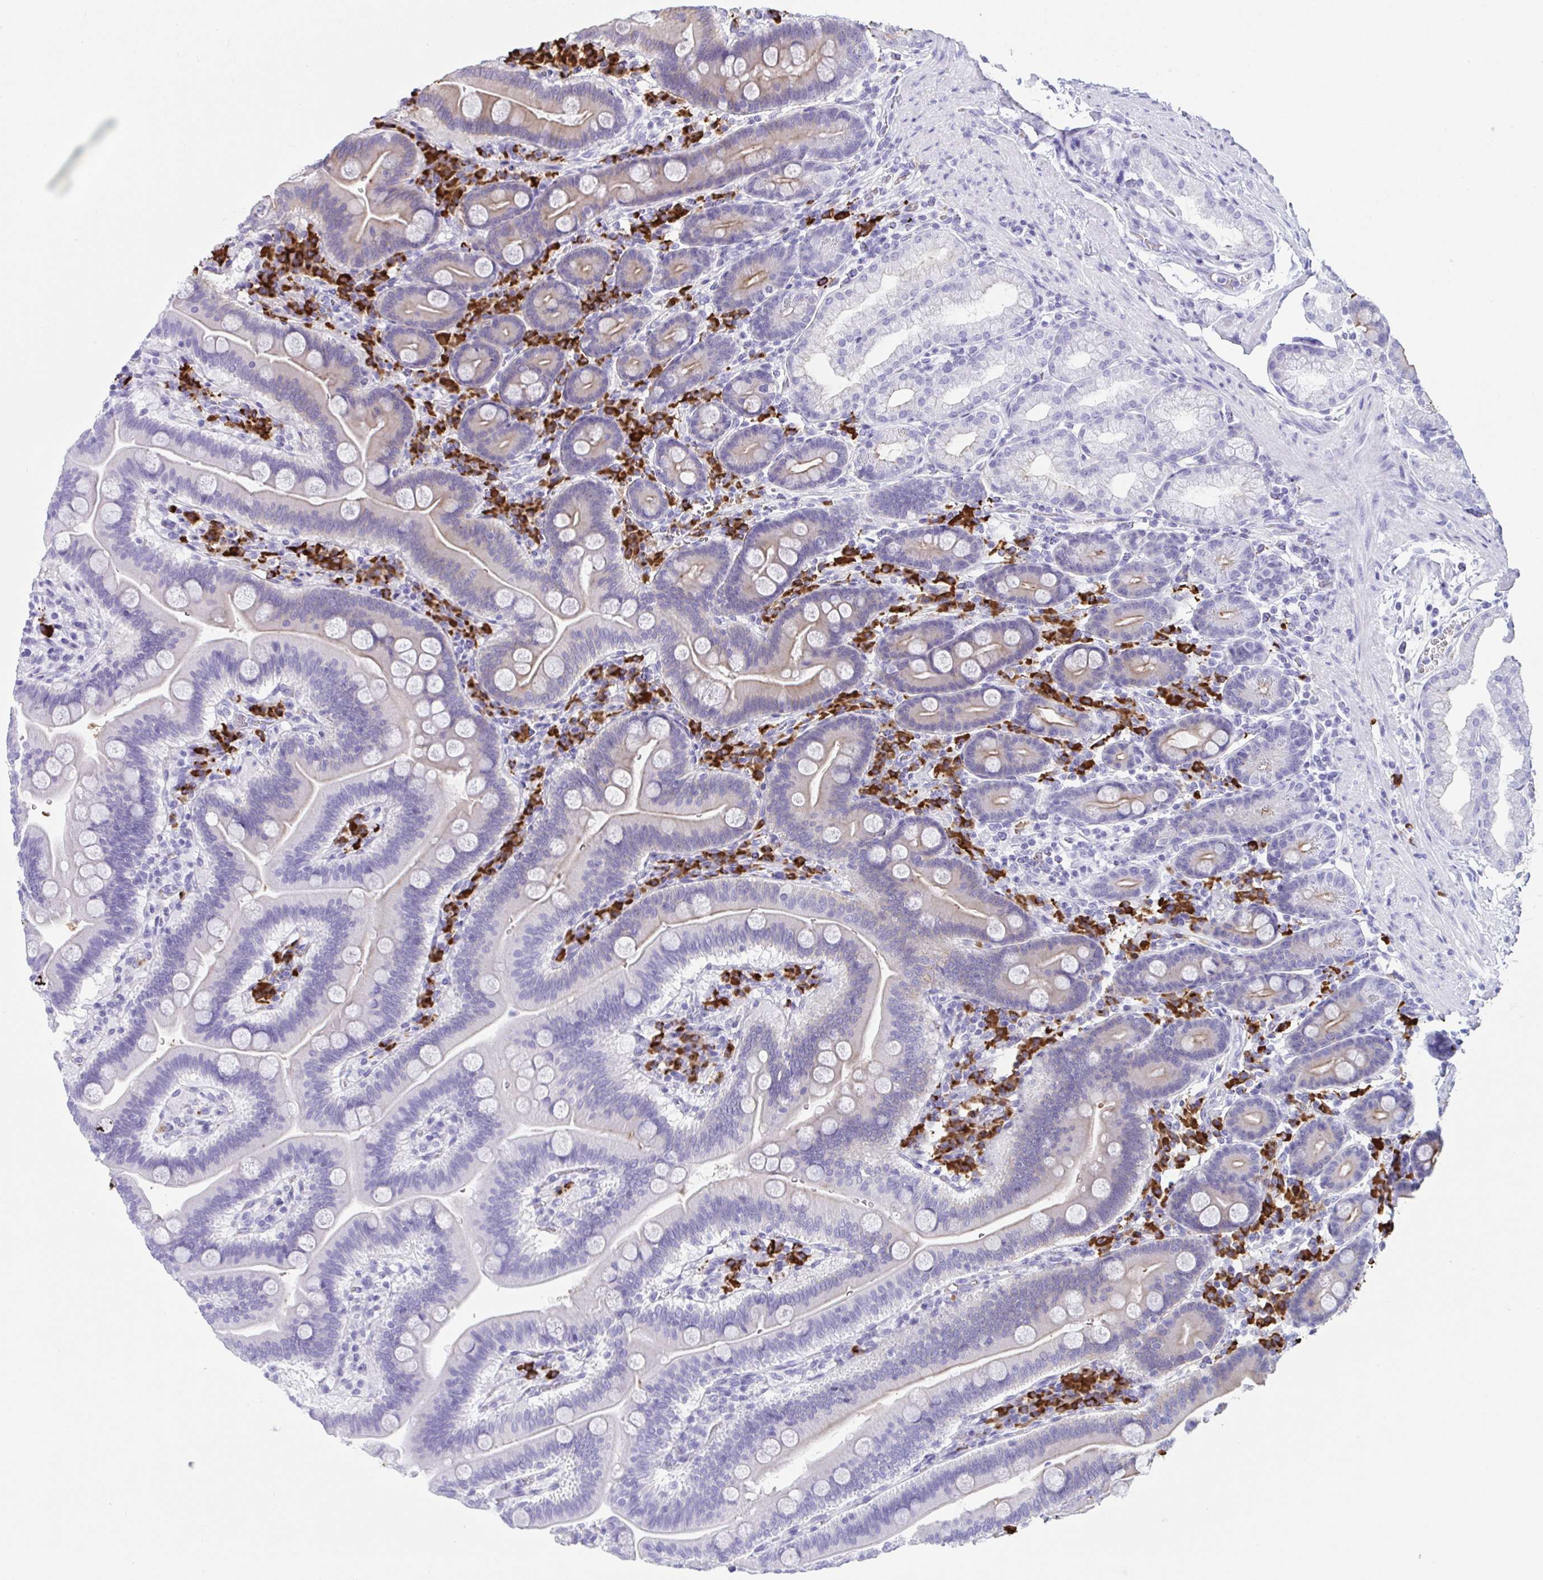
{"staining": {"intensity": "moderate", "quantity": "<25%", "location": "cytoplasmic/membranous"}, "tissue": "duodenum", "cell_type": "Glandular cells", "image_type": "normal", "snomed": [{"axis": "morphology", "description": "Normal tissue, NOS"}, {"axis": "topography", "description": "Duodenum"}], "caption": "Approximately <25% of glandular cells in benign human duodenum exhibit moderate cytoplasmic/membranous protein positivity as visualized by brown immunohistochemical staining.", "gene": "JCHAIN", "patient": {"sex": "male", "age": 59}}